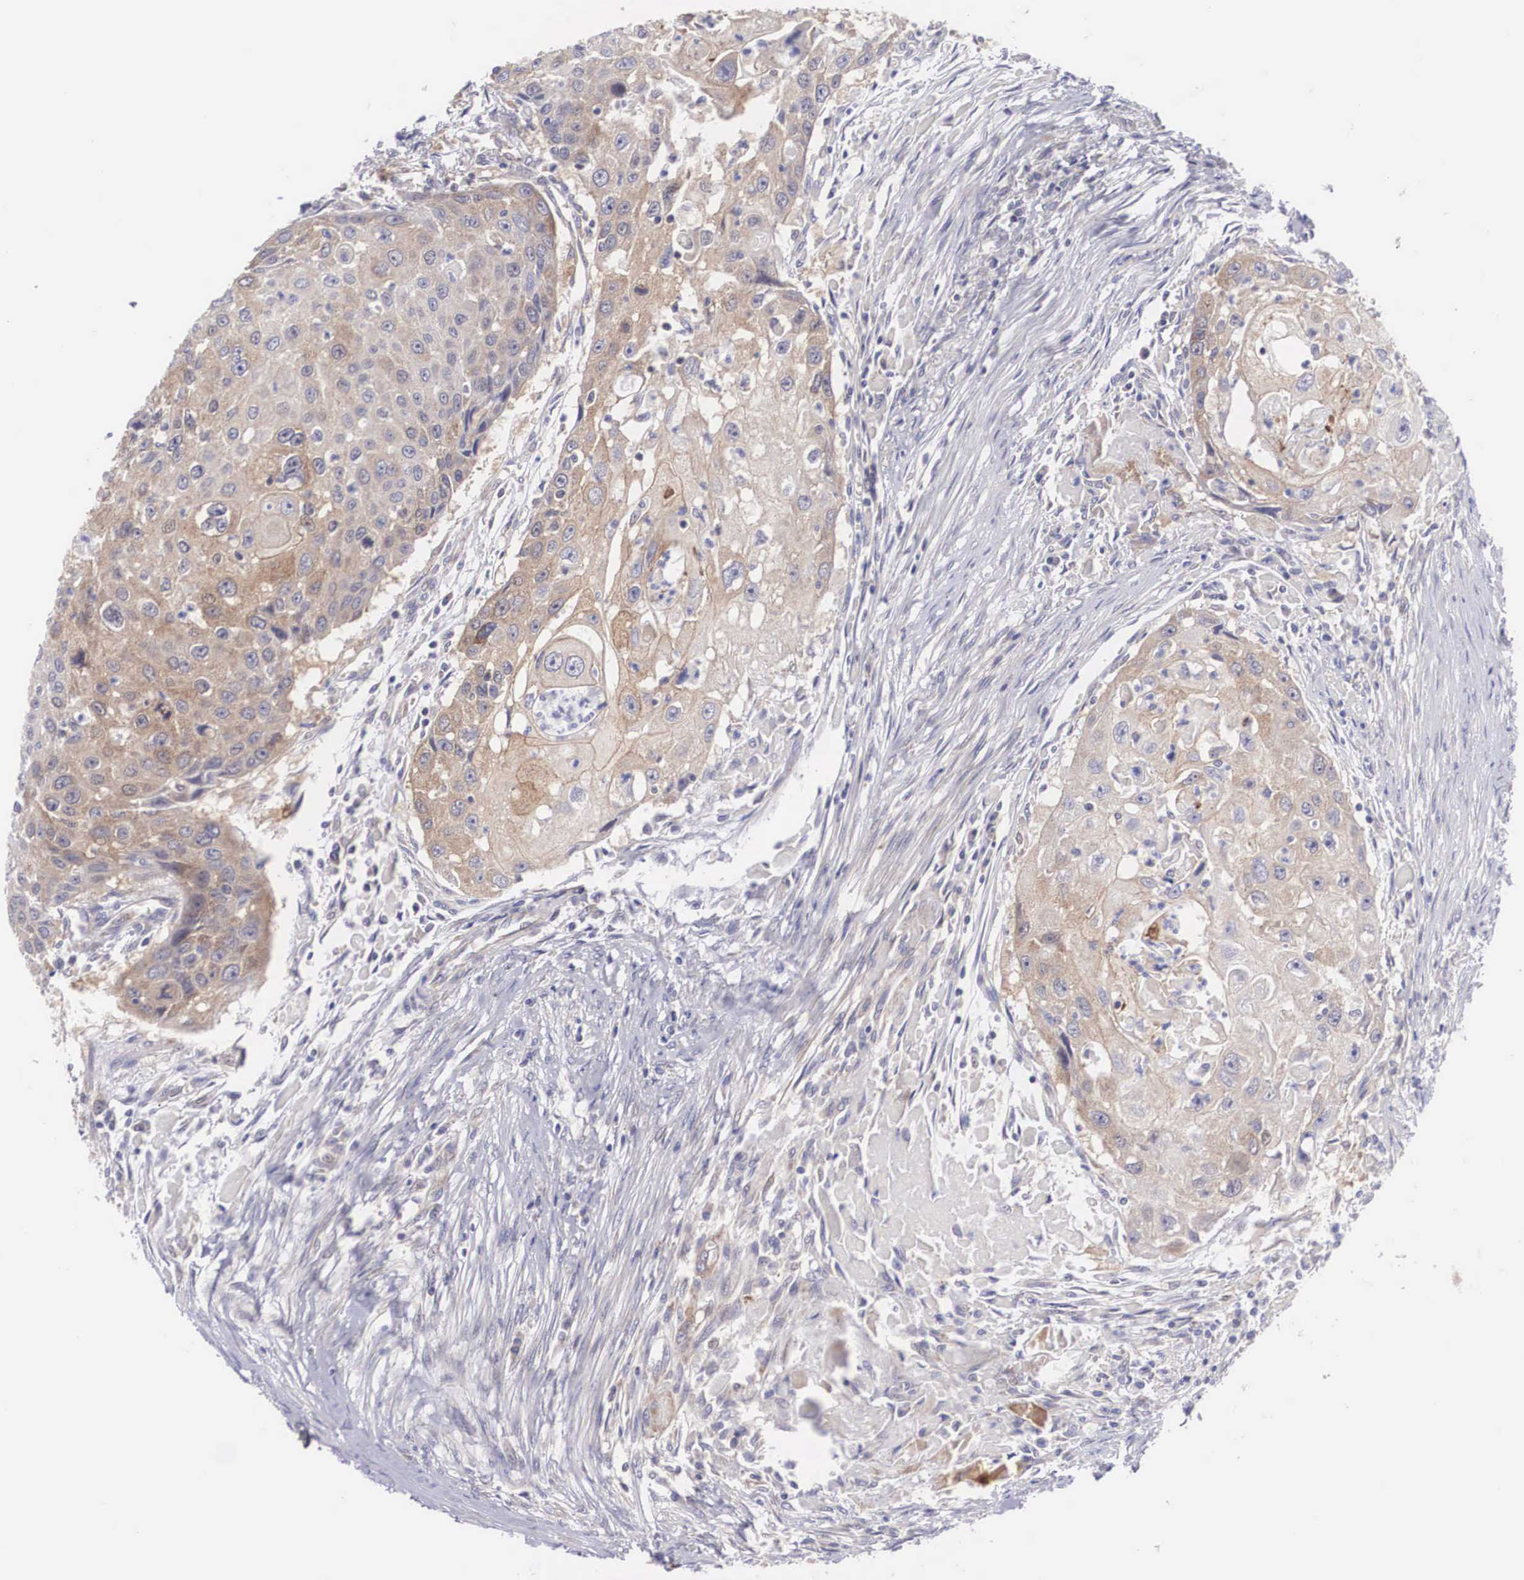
{"staining": {"intensity": "weak", "quantity": "25%-75%", "location": "cytoplasmic/membranous"}, "tissue": "head and neck cancer", "cell_type": "Tumor cells", "image_type": "cancer", "snomed": [{"axis": "morphology", "description": "Squamous cell carcinoma, NOS"}, {"axis": "topography", "description": "Head-Neck"}], "caption": "Protein expression analysis of human head and neck cancer reveals weak cytoplasmic/membranous positivity in approximately 25%-75% of tumor cells.", "gene": "TXLNG", "patient": {"sex": "male", "age": 64}}